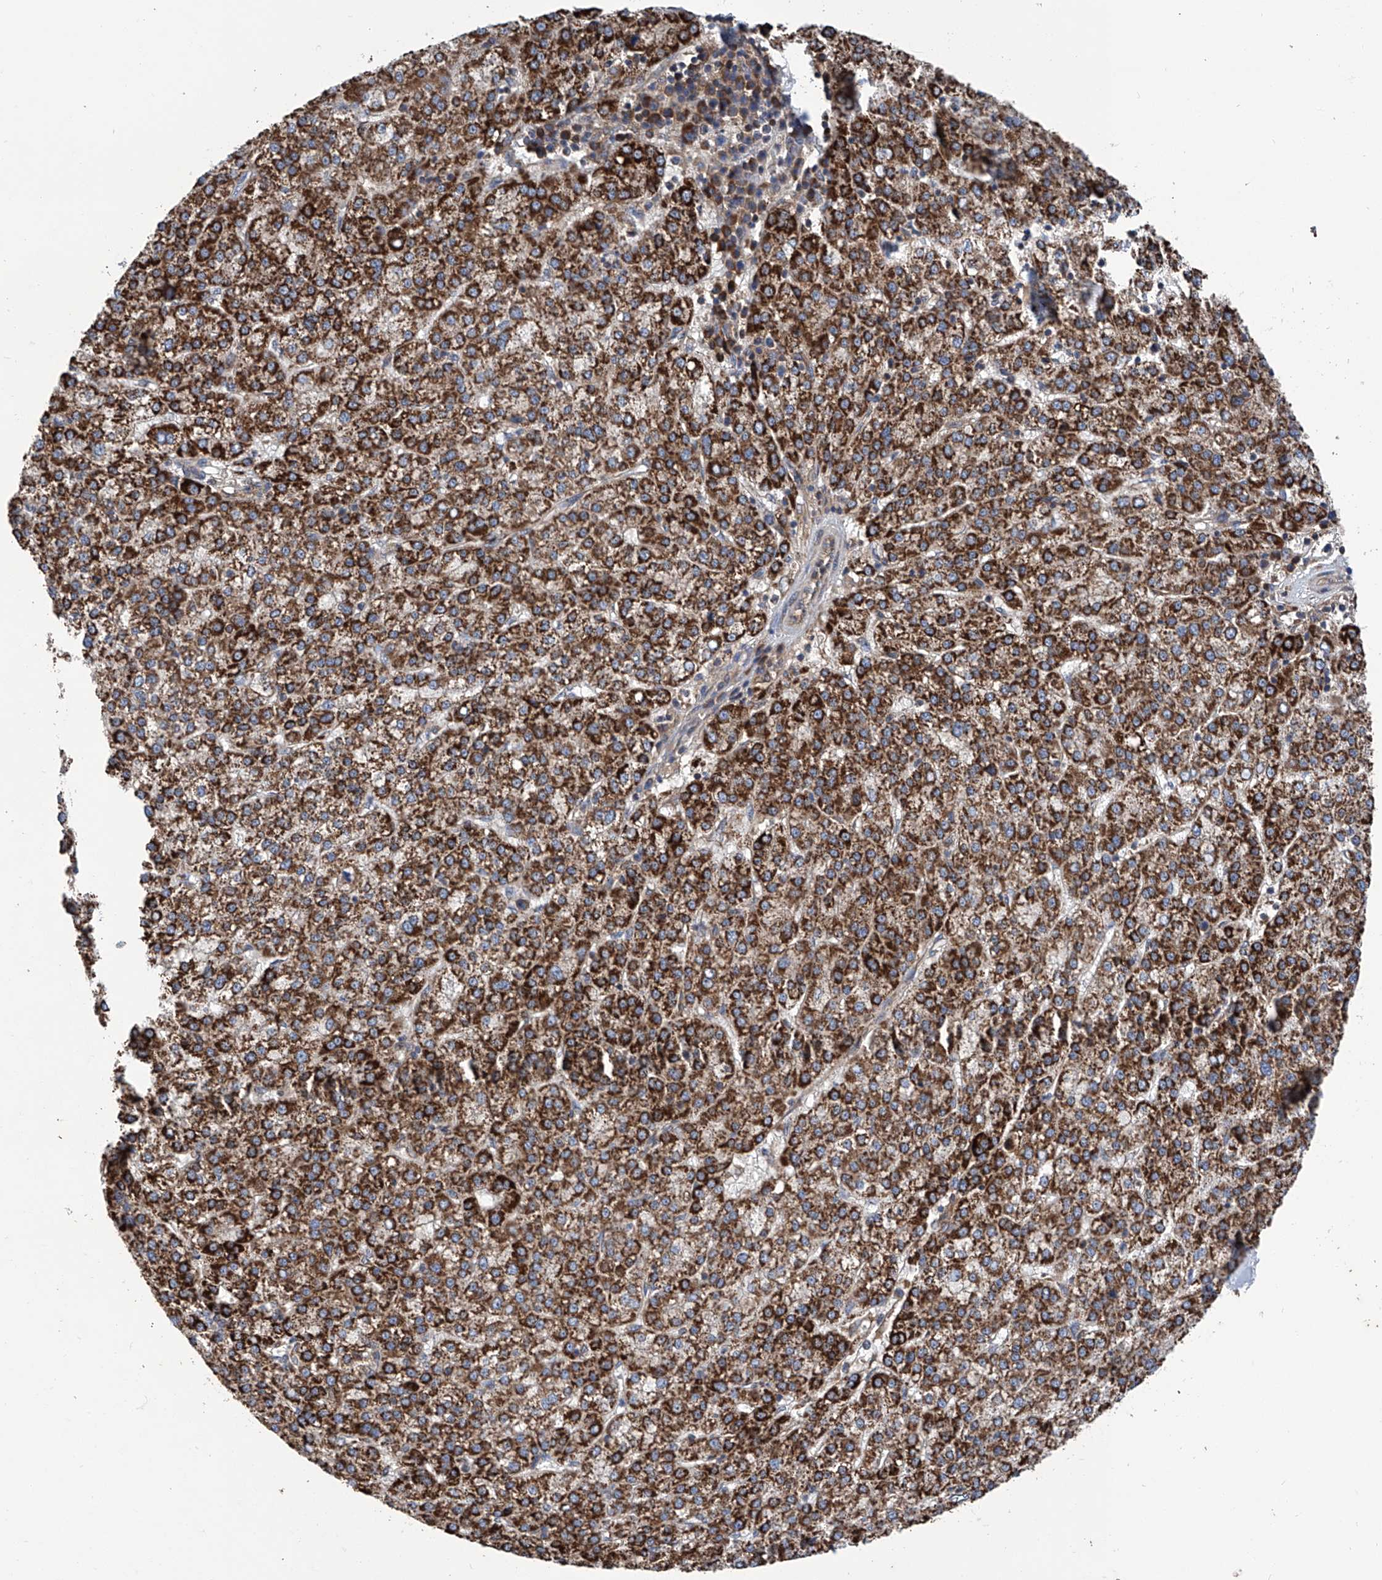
{"staining": {"intensity": "strong", "quantity": ">75%", "location": "cytoplasmic/membranous"}, "tissue": "liver cancer", "cell_type": "Tumor cells", "image_type": "cancer", "snomed": [{"axis": "morphology", "description": "Carcinoma, Hepatocellular, NOS"}, {"axis": "topography", "description": "Liver"}], "caption": "Immunohistochemistry of human liver hepatocellular carcinoma exhibits high levels of strong cytoplasmic/membranous expression in approximately >75% of tumor cells.", "gene": "ASCC3", "patient": {"sex": "female", "age": 58}}